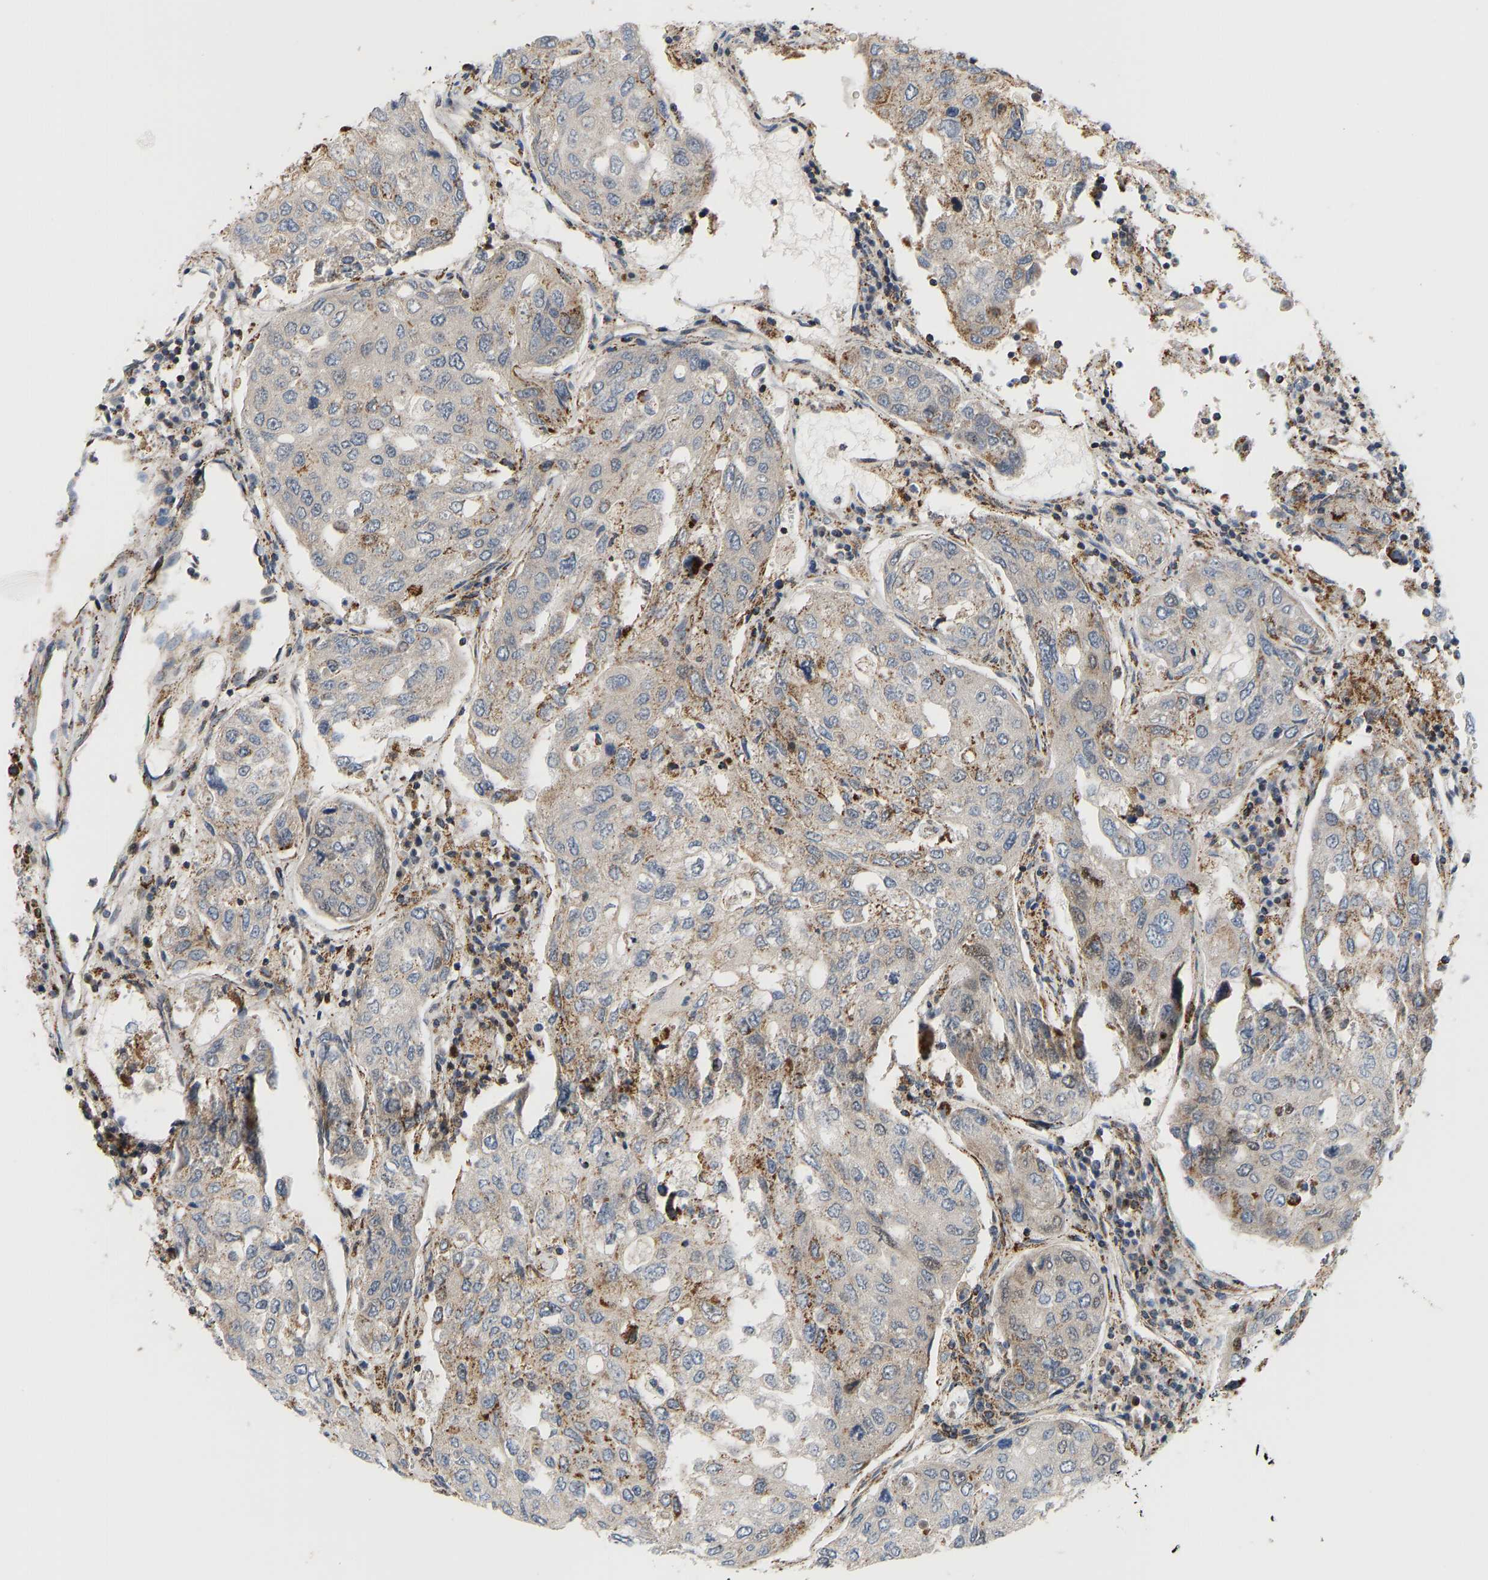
{"staining": {"intensity": "moderate", "quantity": "25%-75%", "location": "cytoplasmic/membranous"}, "tissue": "urothelial cancer", "cell_type": "Tumor cells", "image_type": "cancer", "snomed": [{"axis": "morphology", "description": "Urothelial carcinoma, High grade"}, {"axis": "topography", "description": "Lymph node"}, {"axis": "topography", "description": "Urinary bladder"}], "caption": "IHC micrograph of neoplastic tissue: urothelial carcinoma (high-grade) stained using immunohistochemistry (IHC) displays medium levels of moderate protein expression localized specifically in the cytoplasmic/membranous of tumor cells, appearing as a cytoplasmic/membranous brown color.", "gene": "GPSM2", "patient": {"sex": "male", "age": 51}}